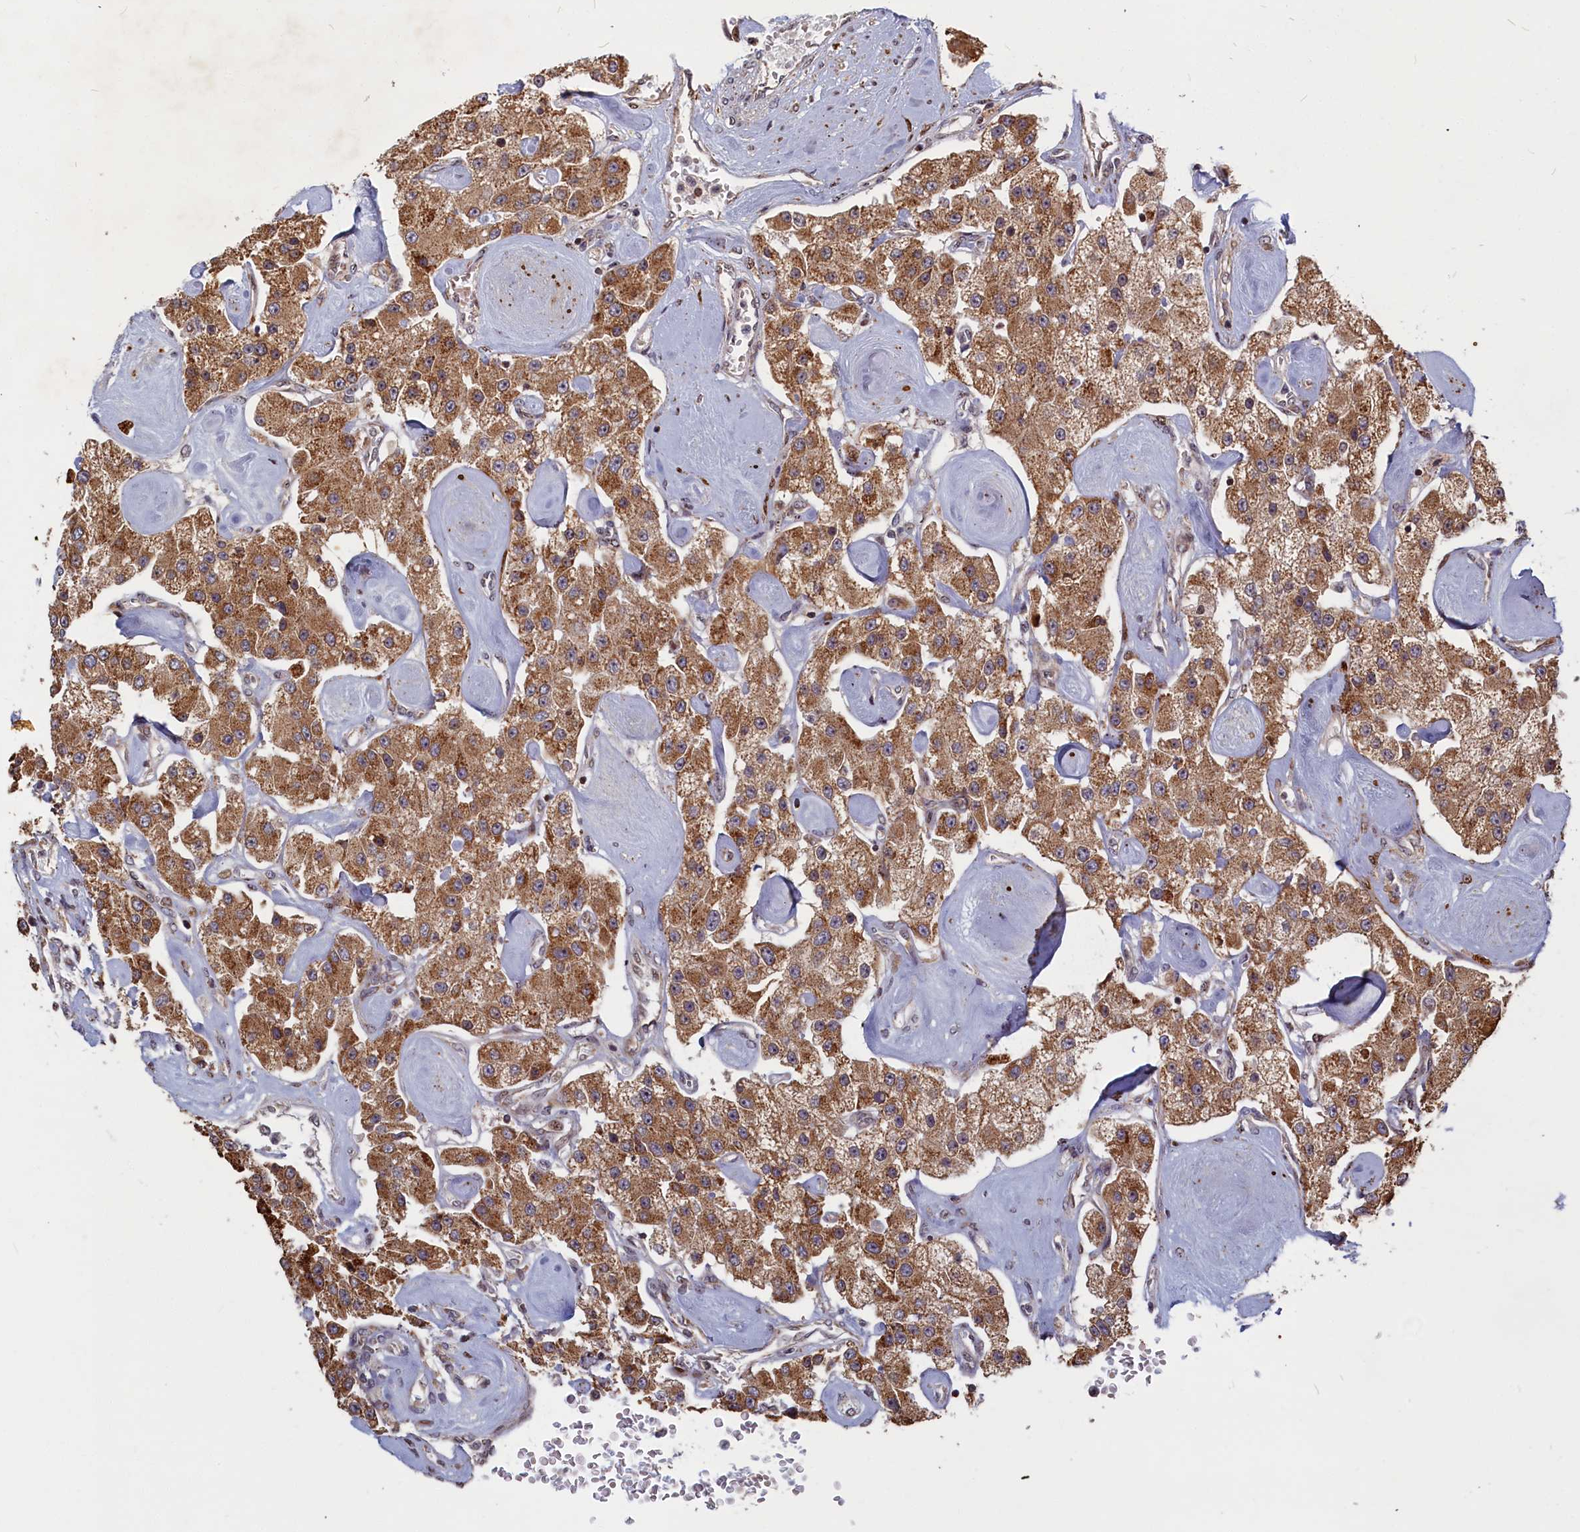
{"staining": {"intensity": "moderate", "quantity": ">75%", "location": "cytoplasmic/membranous"}, "tissue": "carcinoid", "cell_type": "Tumor cells", "image_type": "cancer", "snomed": [{"axis": "morphology", "description": "Carcinoid, malignant, NOS"}, {"axis": "topography", "description": "Pancreas"}], "caption": "Carcinoid stained with DAB immunohistochemistry displays medium levels of moderate cytoplasmic/membranous expression in about >75% of tumor cells. Using DAB (3,3'-diaminobenzidine) (brown) and hematoxylin (blue) stains, captured at high magnification using brightfield microscopy.", "gene": "PLA2G10", "patient": {"sex": "male", "age": 41}}